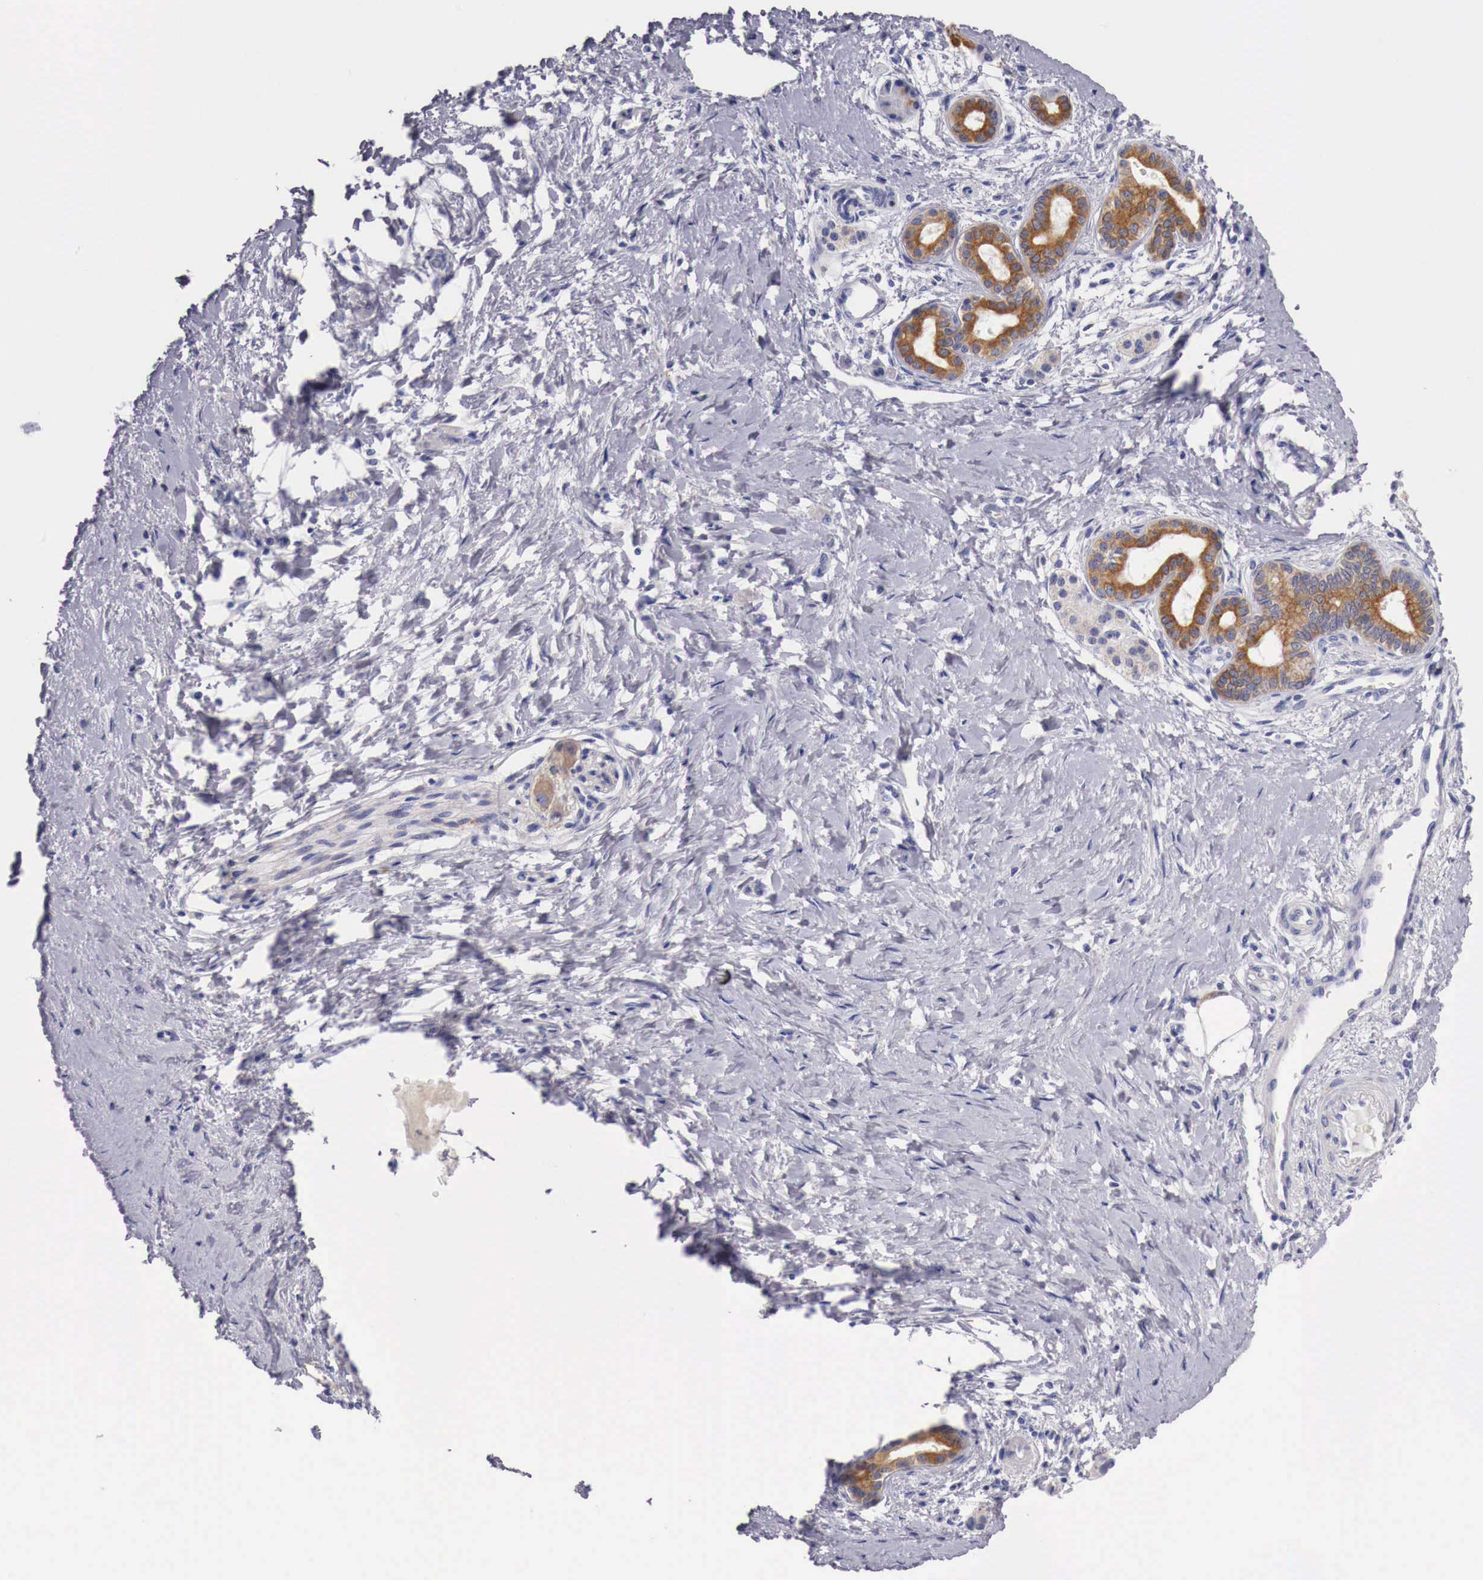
{"staining": {"intensity": "moderate", "quantity": ">75%", "location": "cytoplasmic/membranous"}, "tissue": "pancreatic cancer", "cell_type": "Tumor cells", "image_type": "cancer", "snomed": [{"axis": "morphology", "description": "Adenocarcinoma, NOS"}, {"axis": "topography", "description": "Pancreas"}], "caption": "IHC micrograph of neoplastic tissue: human pancreatic adenocarcinoma stained using immunohistochemistry exhibits medium levels of moderate protein expression localized specifically in the cytoplasmic/membranous of tumor cells, appearing as a cytoplasmic/membranous brown color.", "gene": "NREP", "patient": {"sex": "female", "age": 66}}